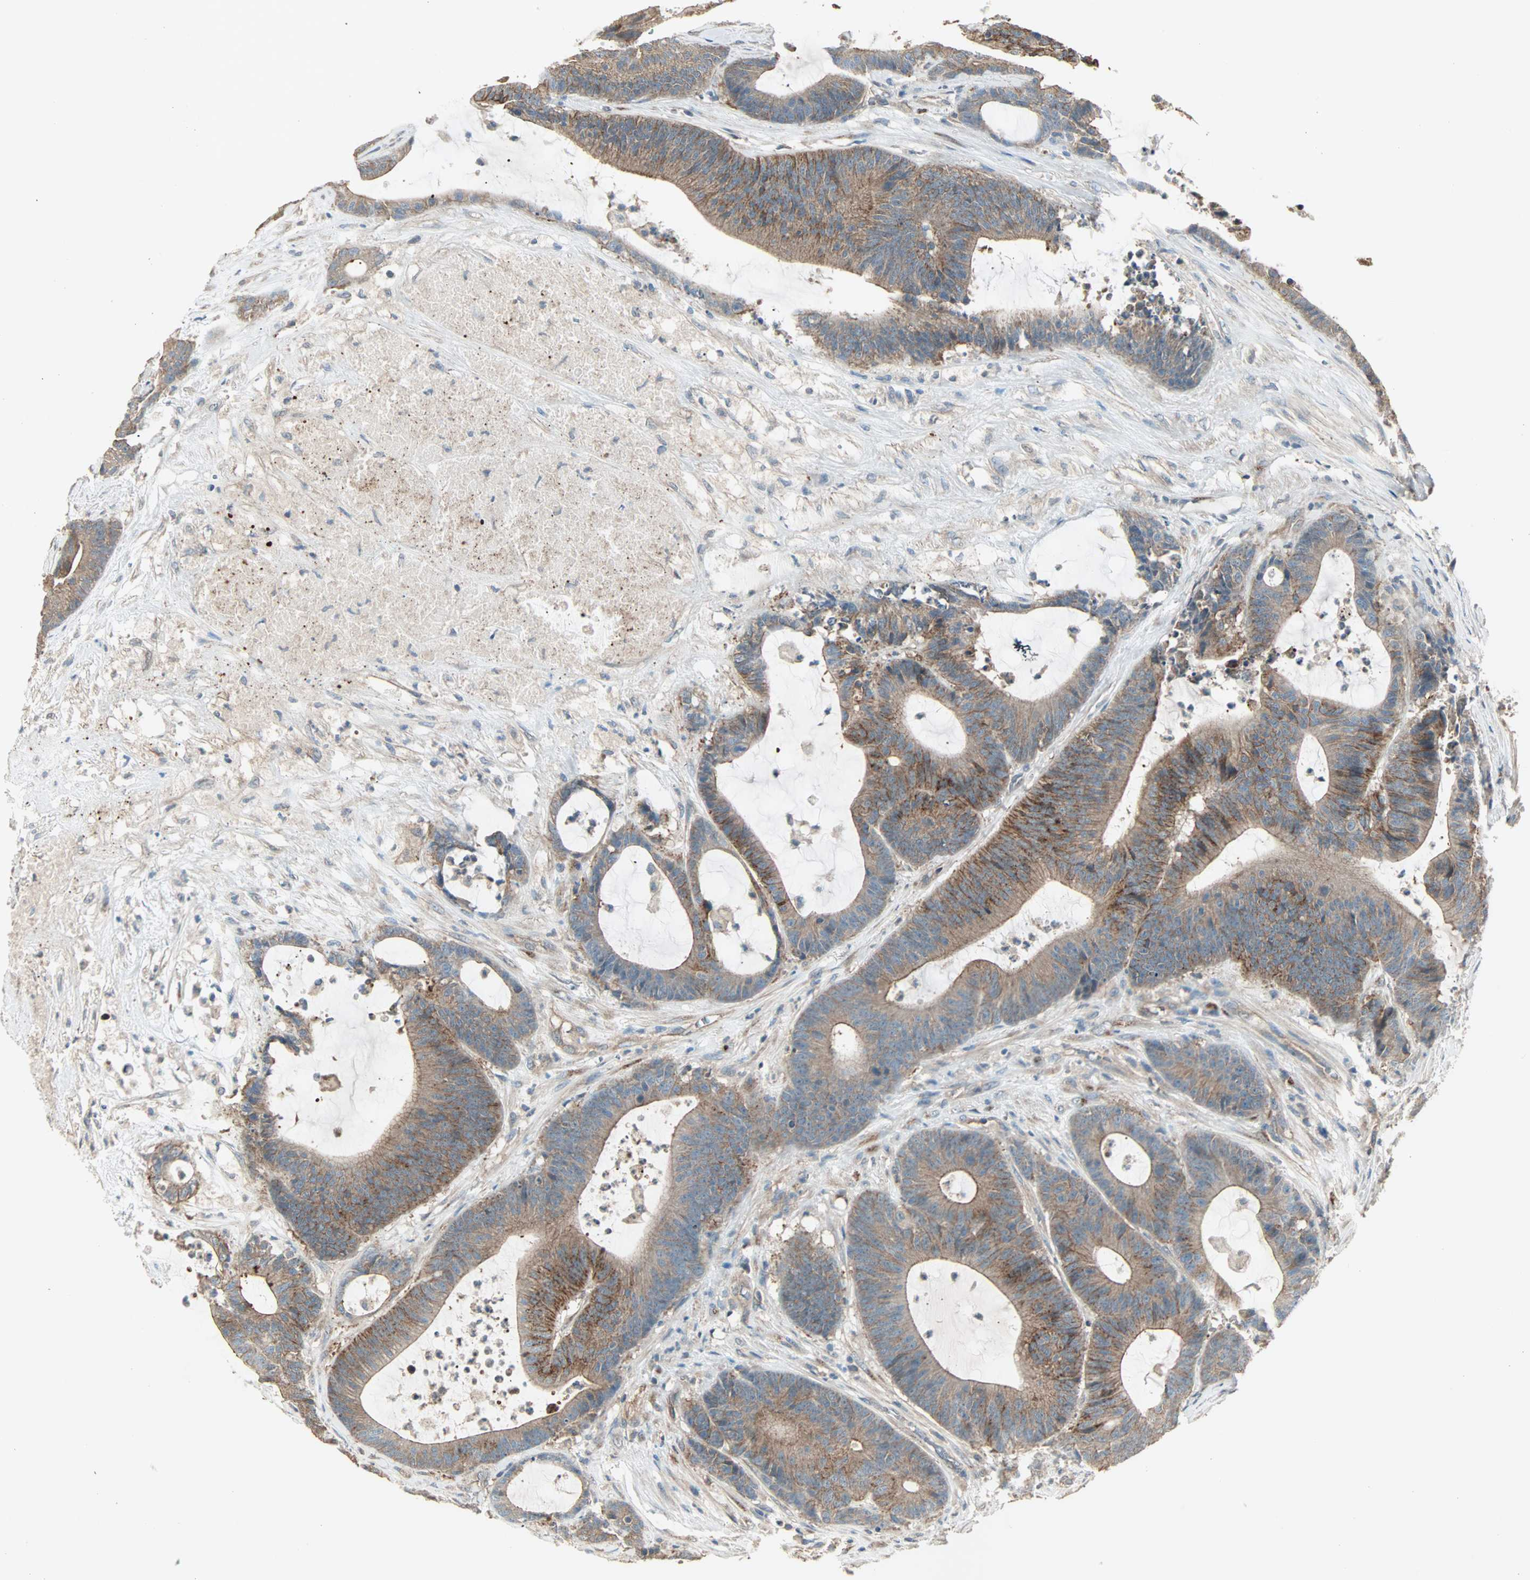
{"staining": {"intensity": "moderate", "quantity": ">75%", "location": "cytoplasmic/membranous"}, "tissue": "colorectal cancer", "cell_type": "Tumor cells", "image_type": "cancer", "snomed": [{"axis": "morphology", "description": "Adenocarcinoma, NOS"}, {"axis": "topography", "description": "Colon"}], "caption": "This photomicrograph reveals immunohistochemistry staining of colorectal adenocarcinoma, with medium moderate cytoplasmic/membranous staining in about >75% of tumor cells.", "gene": "MAP3K21", "patient": {"sex": "female", "age": 84}}